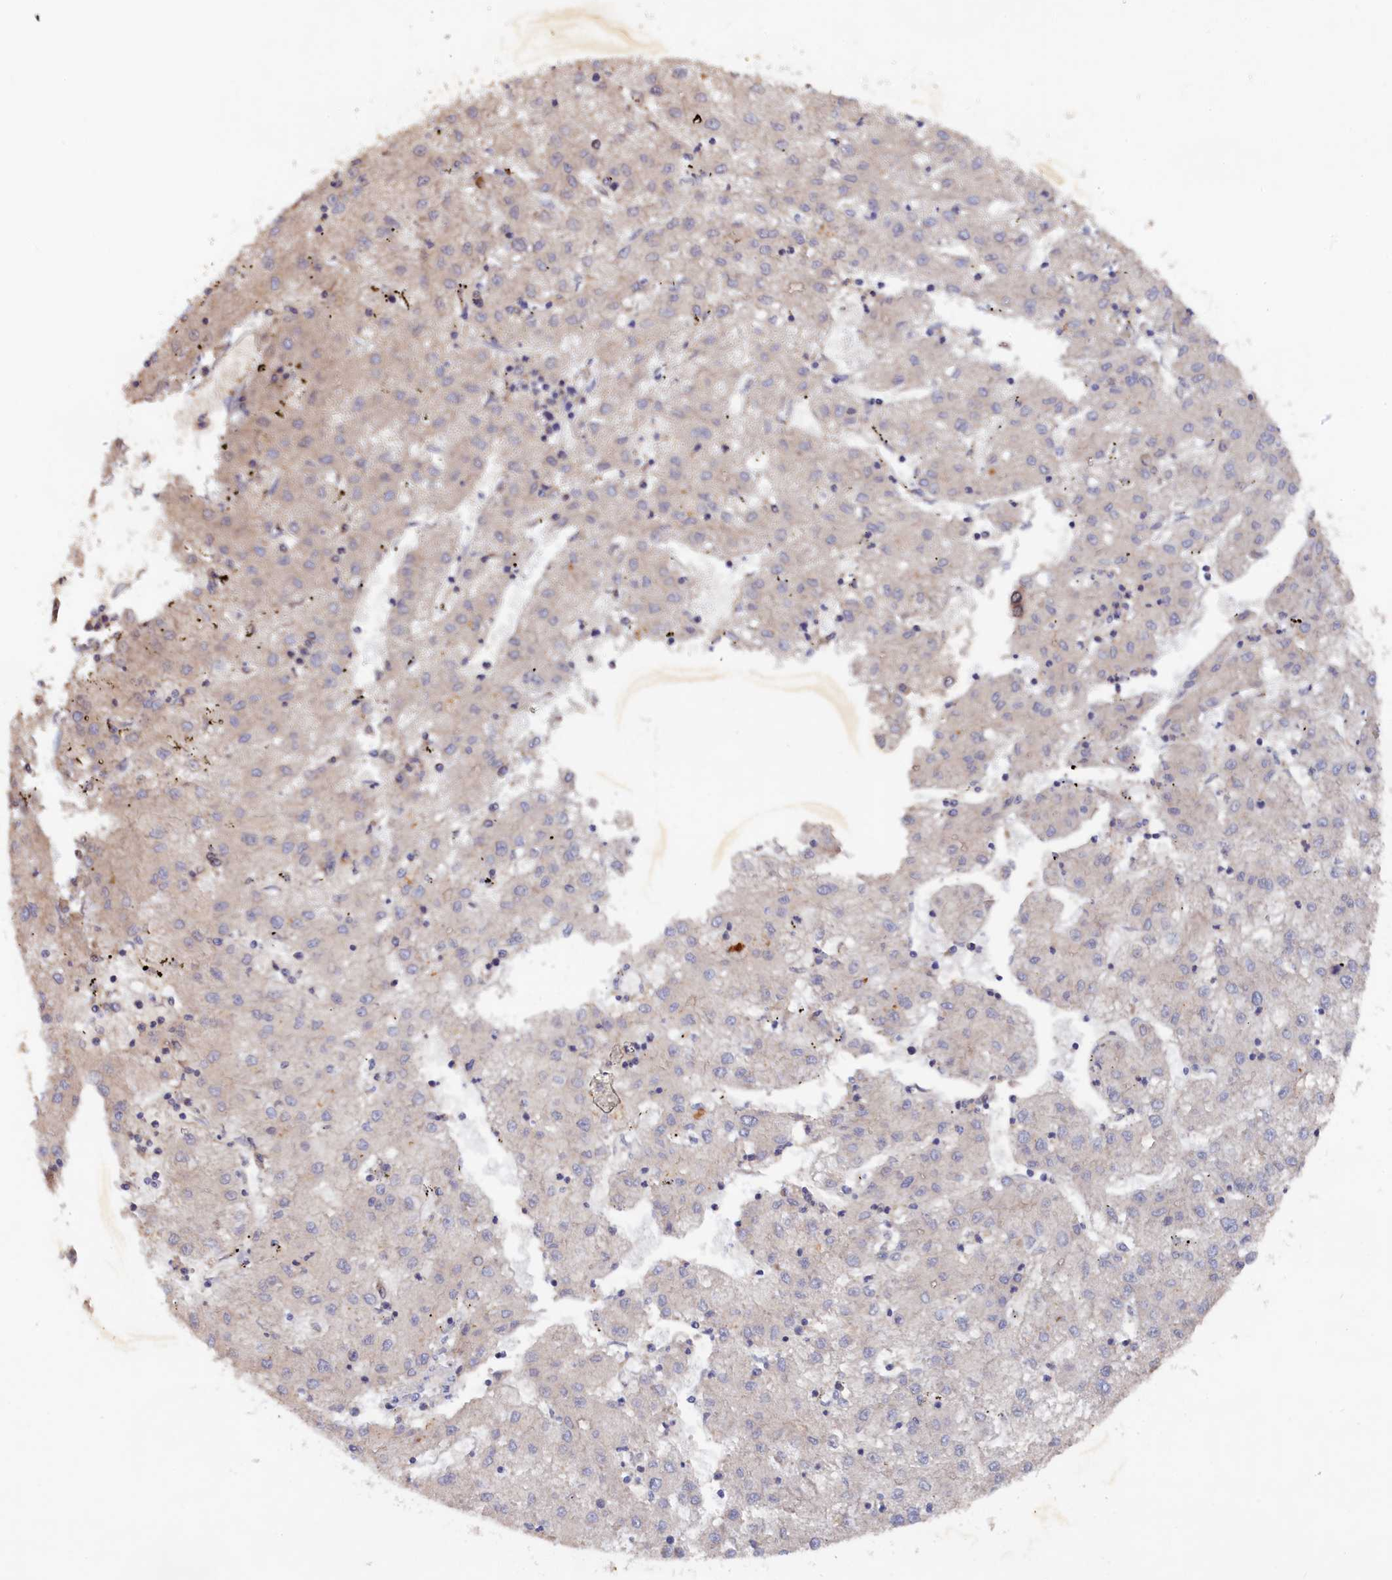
{"staining": {"intensity": "negative", "quantity": "none", "location": "none"}, "tissue": "liver cancer", "cell_type": "Tumor cells", "image_type": "cancer", "snomed": [{"axis": "morphology", "description": "Carcinoma, Hepatocellular, NOS"}, {"axis": "topography", "description": "Liver"}], "caption": "DAB (3,3'-diaminobenzidine) immunohistochemical staining of human liver cancer exhibits no significant expression in tumor cells.", "gene": "CELF5", "patient": {"sex": "male", "age": 72}}